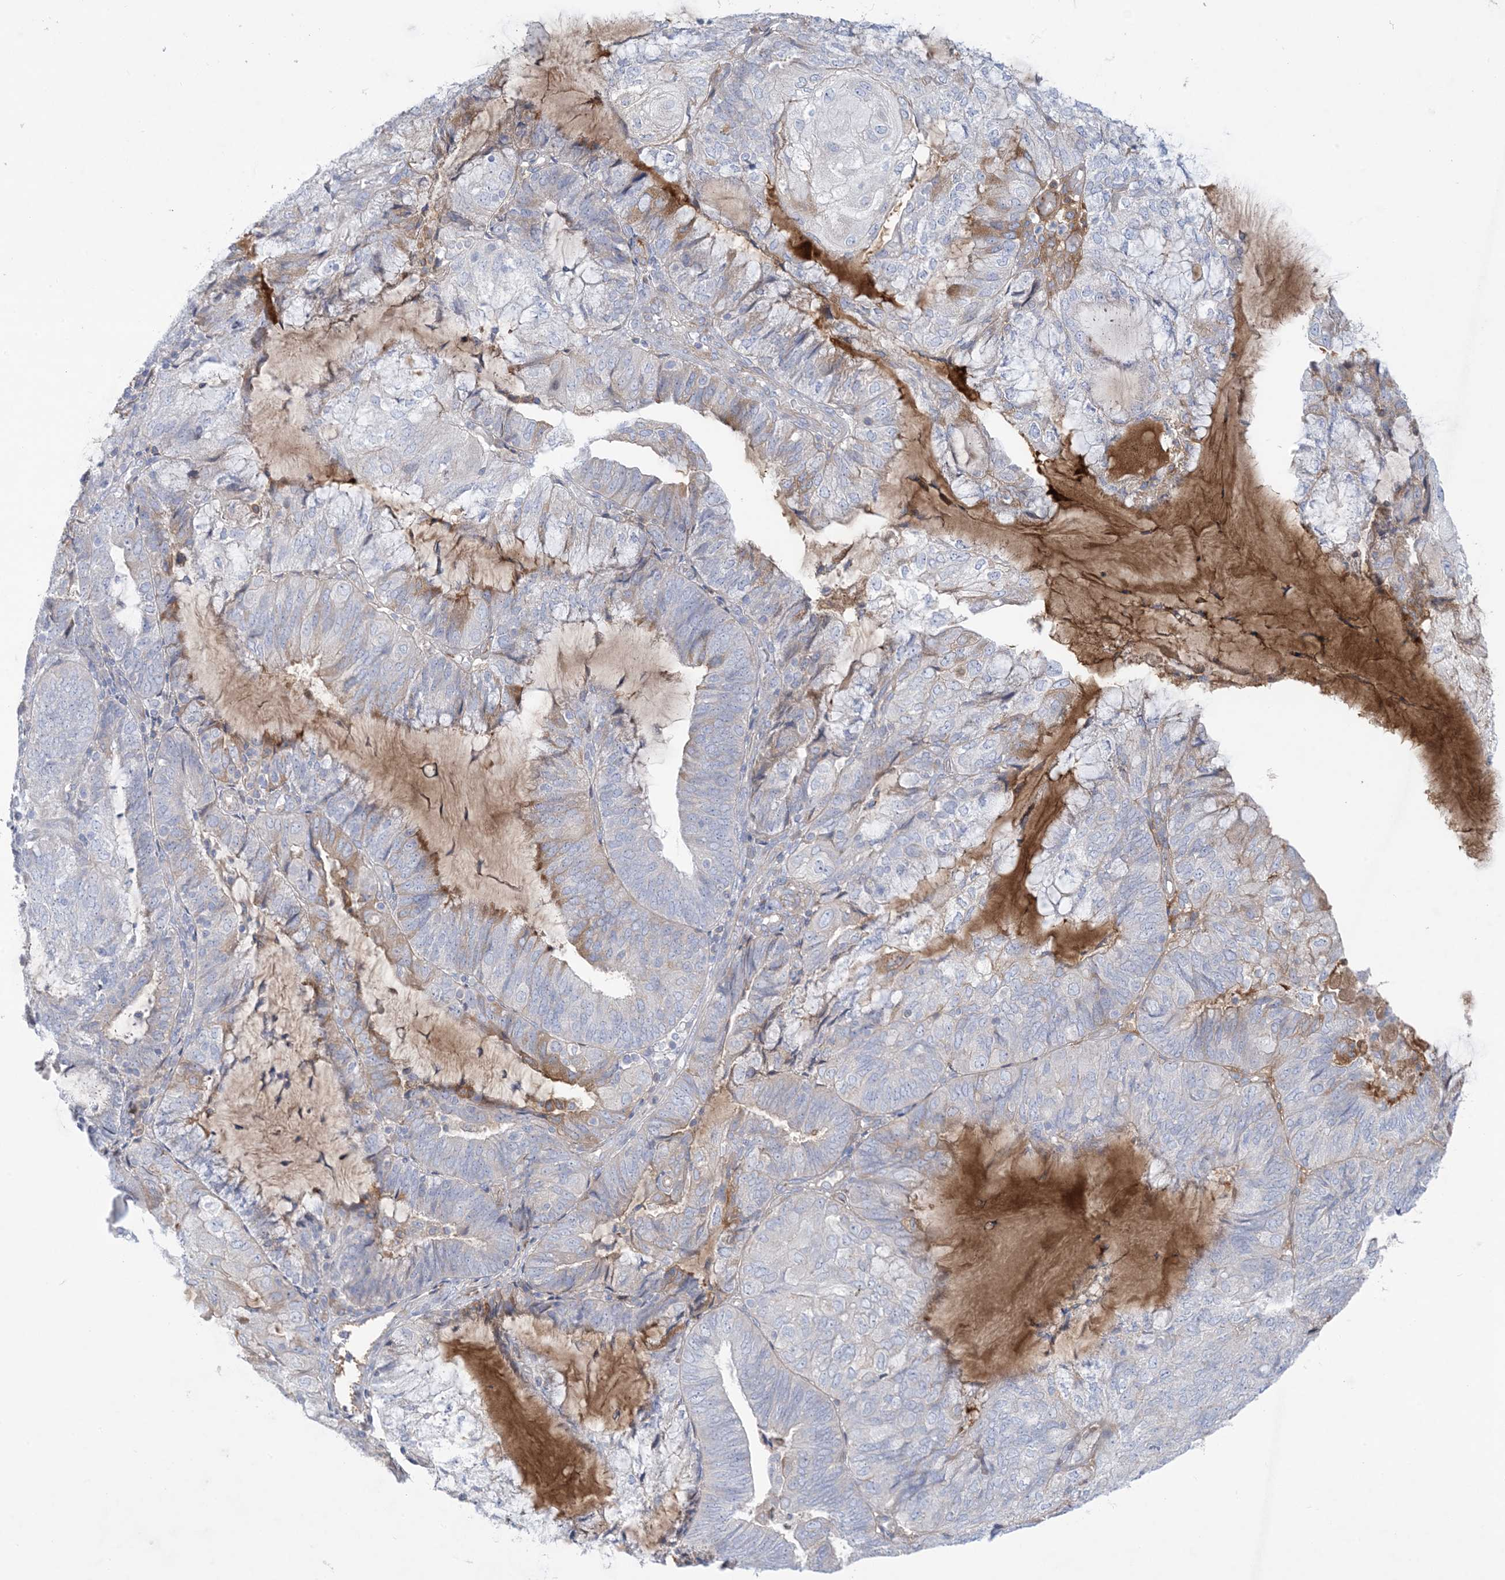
{"staining": {"intensity": "weak", "quantity": "<25%", "location": "cytoplasmic/membranous"}, "tissue": "endometrial cancer", "cell_type": "Tumor cells", "image_type": "cancer", "snomed": [{"axis": "morphology", "description": "Adenocarcinoma, NOS"}, {"axis": "topography", "description": "Endometrium"}], "caption": "This histopathology image is of endometrial adenocarcinoma stained with immunohistochemistry to label a protein in brown with the nuclei are counter-stained blue. There is no expression in tumor cells. The staining was performed using DAB (3,3'-diaminobenzidine) to visualize the protein expression in brown, while the nuclei were stained in blue with hematoxylin (Magnification: 20x).", "gene": "ATP11C", "patient": {"sex": "female", "age": 81}}